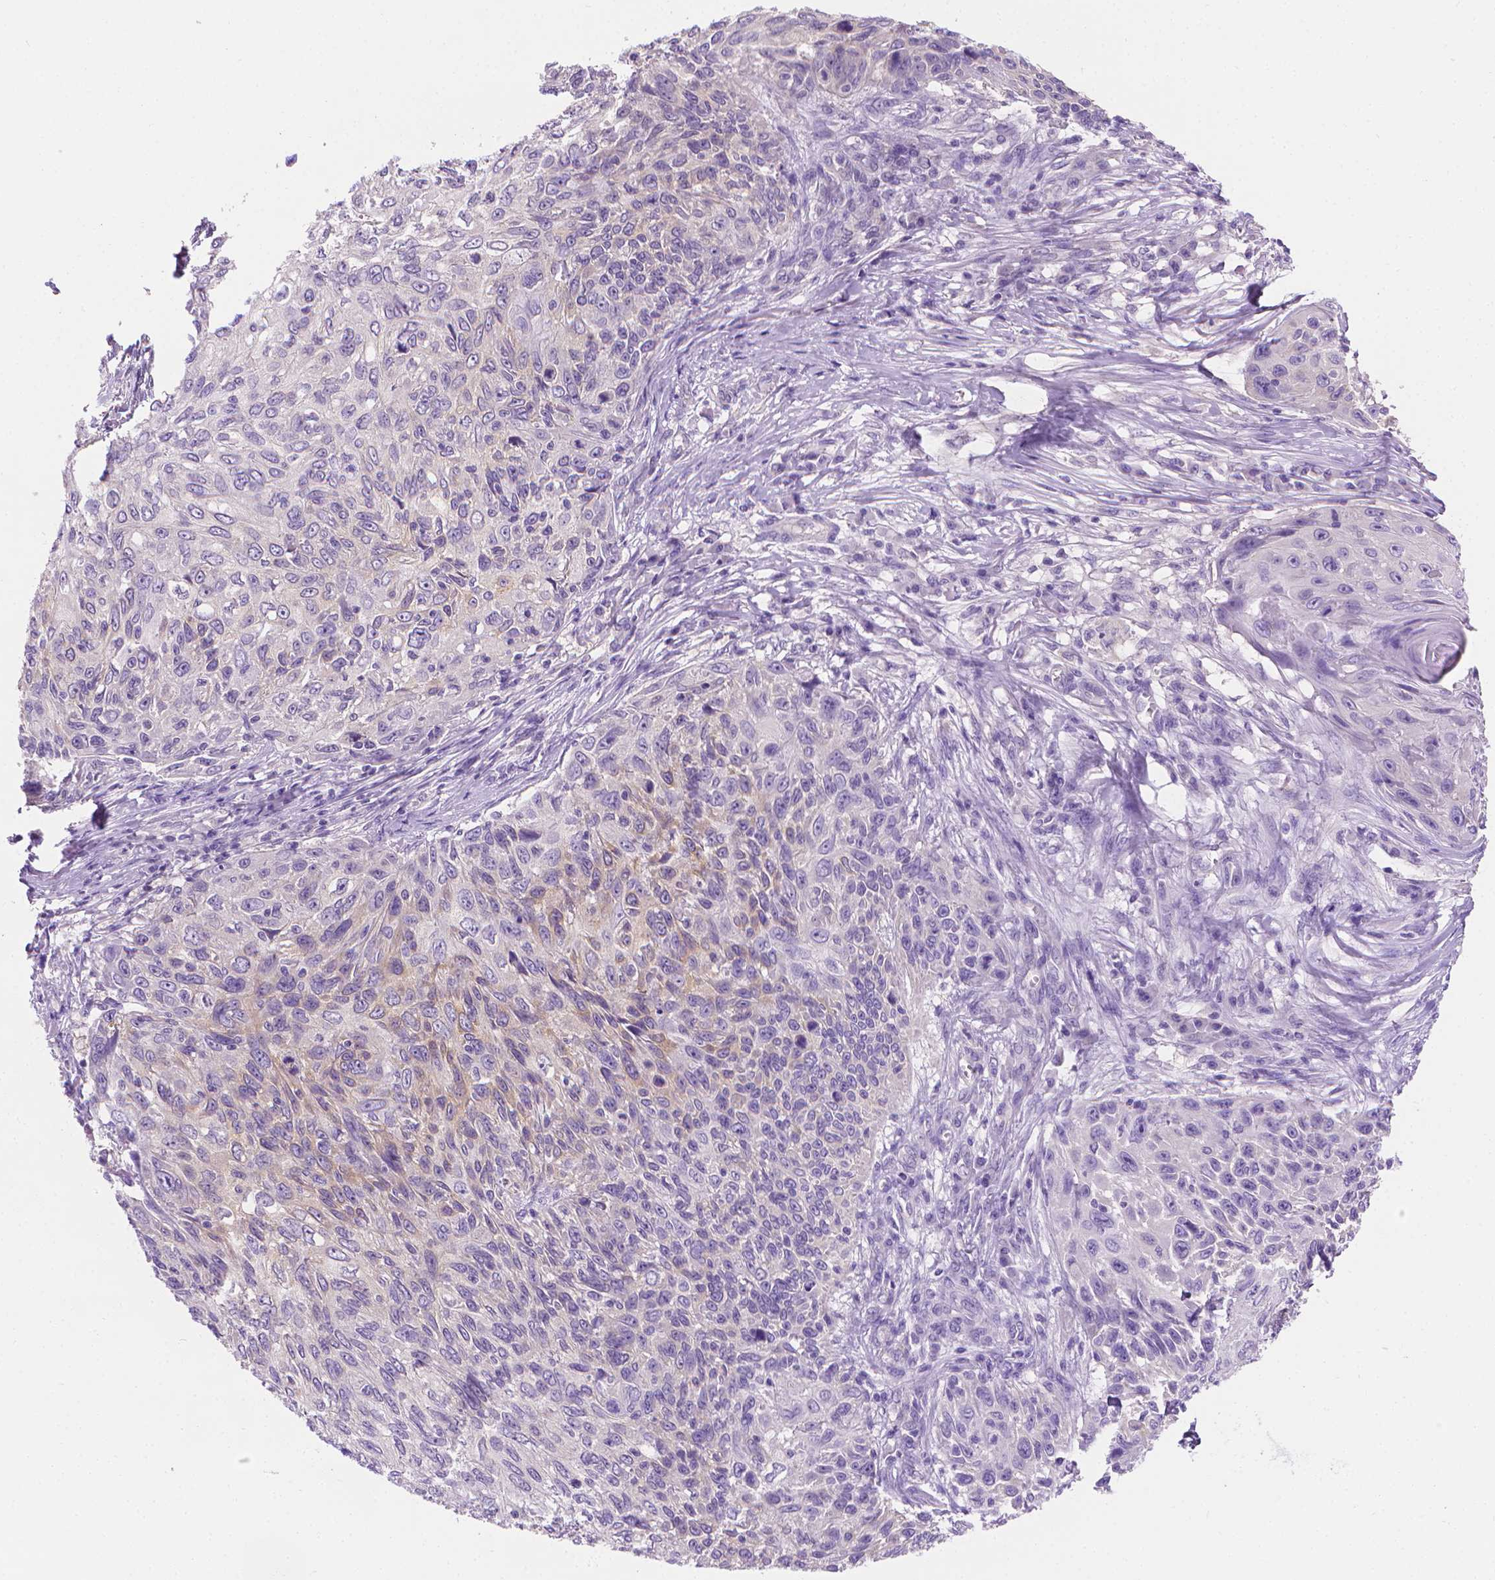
{"staining": {"intensity": "weak", "quantity": "<25%", "location": "cytoplasmic/membranous"}, "tissue": "skin cancer", "cell_type": "Tumor cells", "image_type": "cancer", "snomed": [{"axis": "morphology", "description": "Squamous cell carcinoma, NOS"}, {"axis": "topography", "description": "Skin"}], "caption": "IHC image of human squamous cell carcinoma (skin) stained for a protein (brown), which reveals no expression in tumor cells.", "gene": "FASN", "patient": {"sex": "male", "age": 92}}